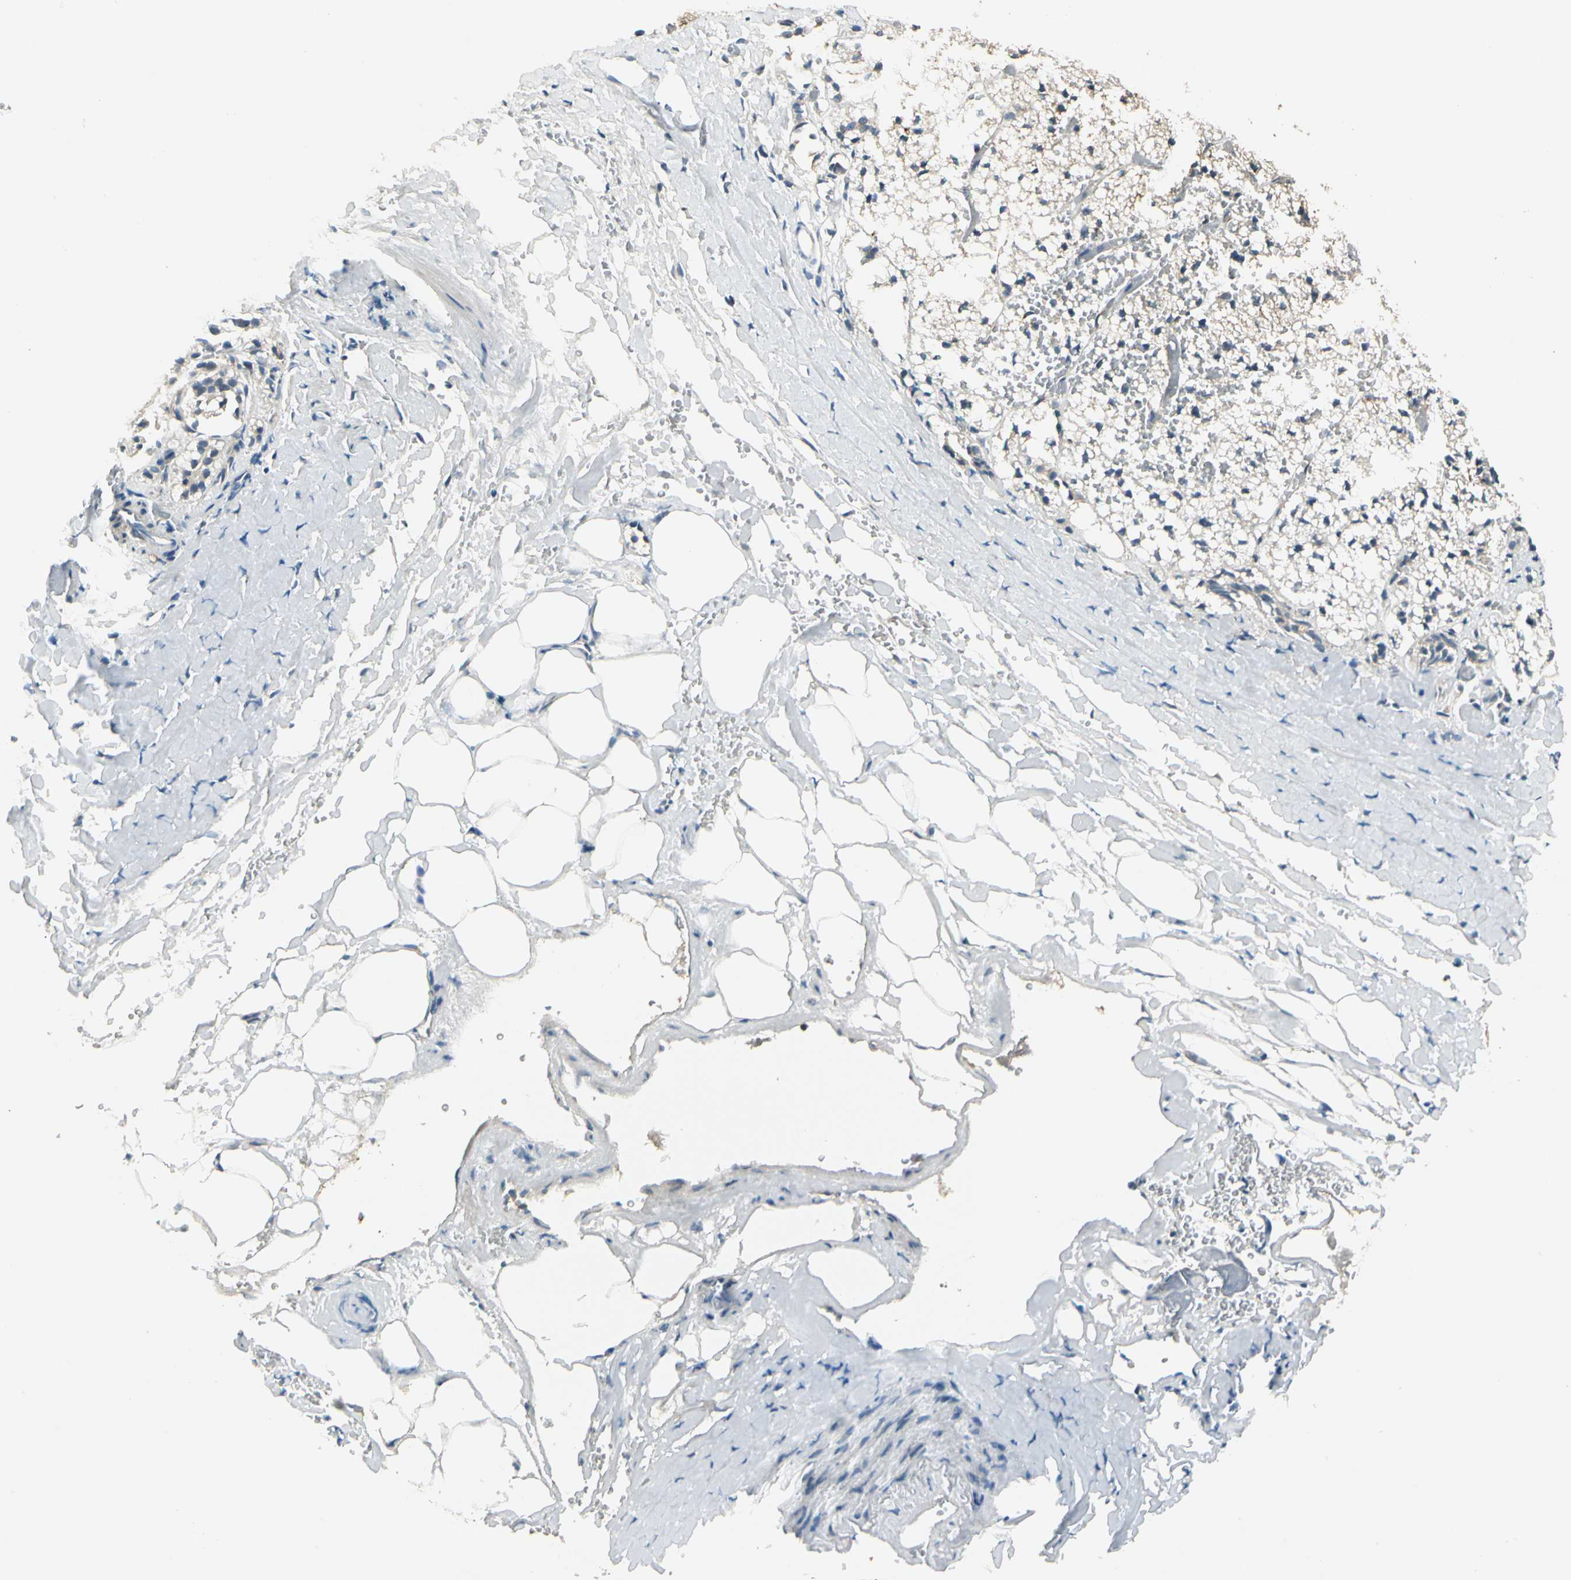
{"staining": {"intensity": "weak", "quantity": "25%-75%", "location": "cytoplasmic/membranous"}, "tissue": "adrenal gland", "cell_type": "Glandular cells", "image_type": "normal", "snomed": [{"axis": "morphology", "description": "Normal tissue, NOS"}, {"axis": "topography", "description": "Adrenal gland"}], "caption": "The photomicrograph demonstrates a brown stain indicating the presence of a protein in the cytoplasmic/membranous of glandular cells in adrenal gland. The staining was performed using DAB (3,3'-diaminobenzidine), with brown indicating positive protein expression. Nuclei are stained blue with hematoxylin.", "gene": "BNIP1", "patient": {"sex": "male", "age": 53}}